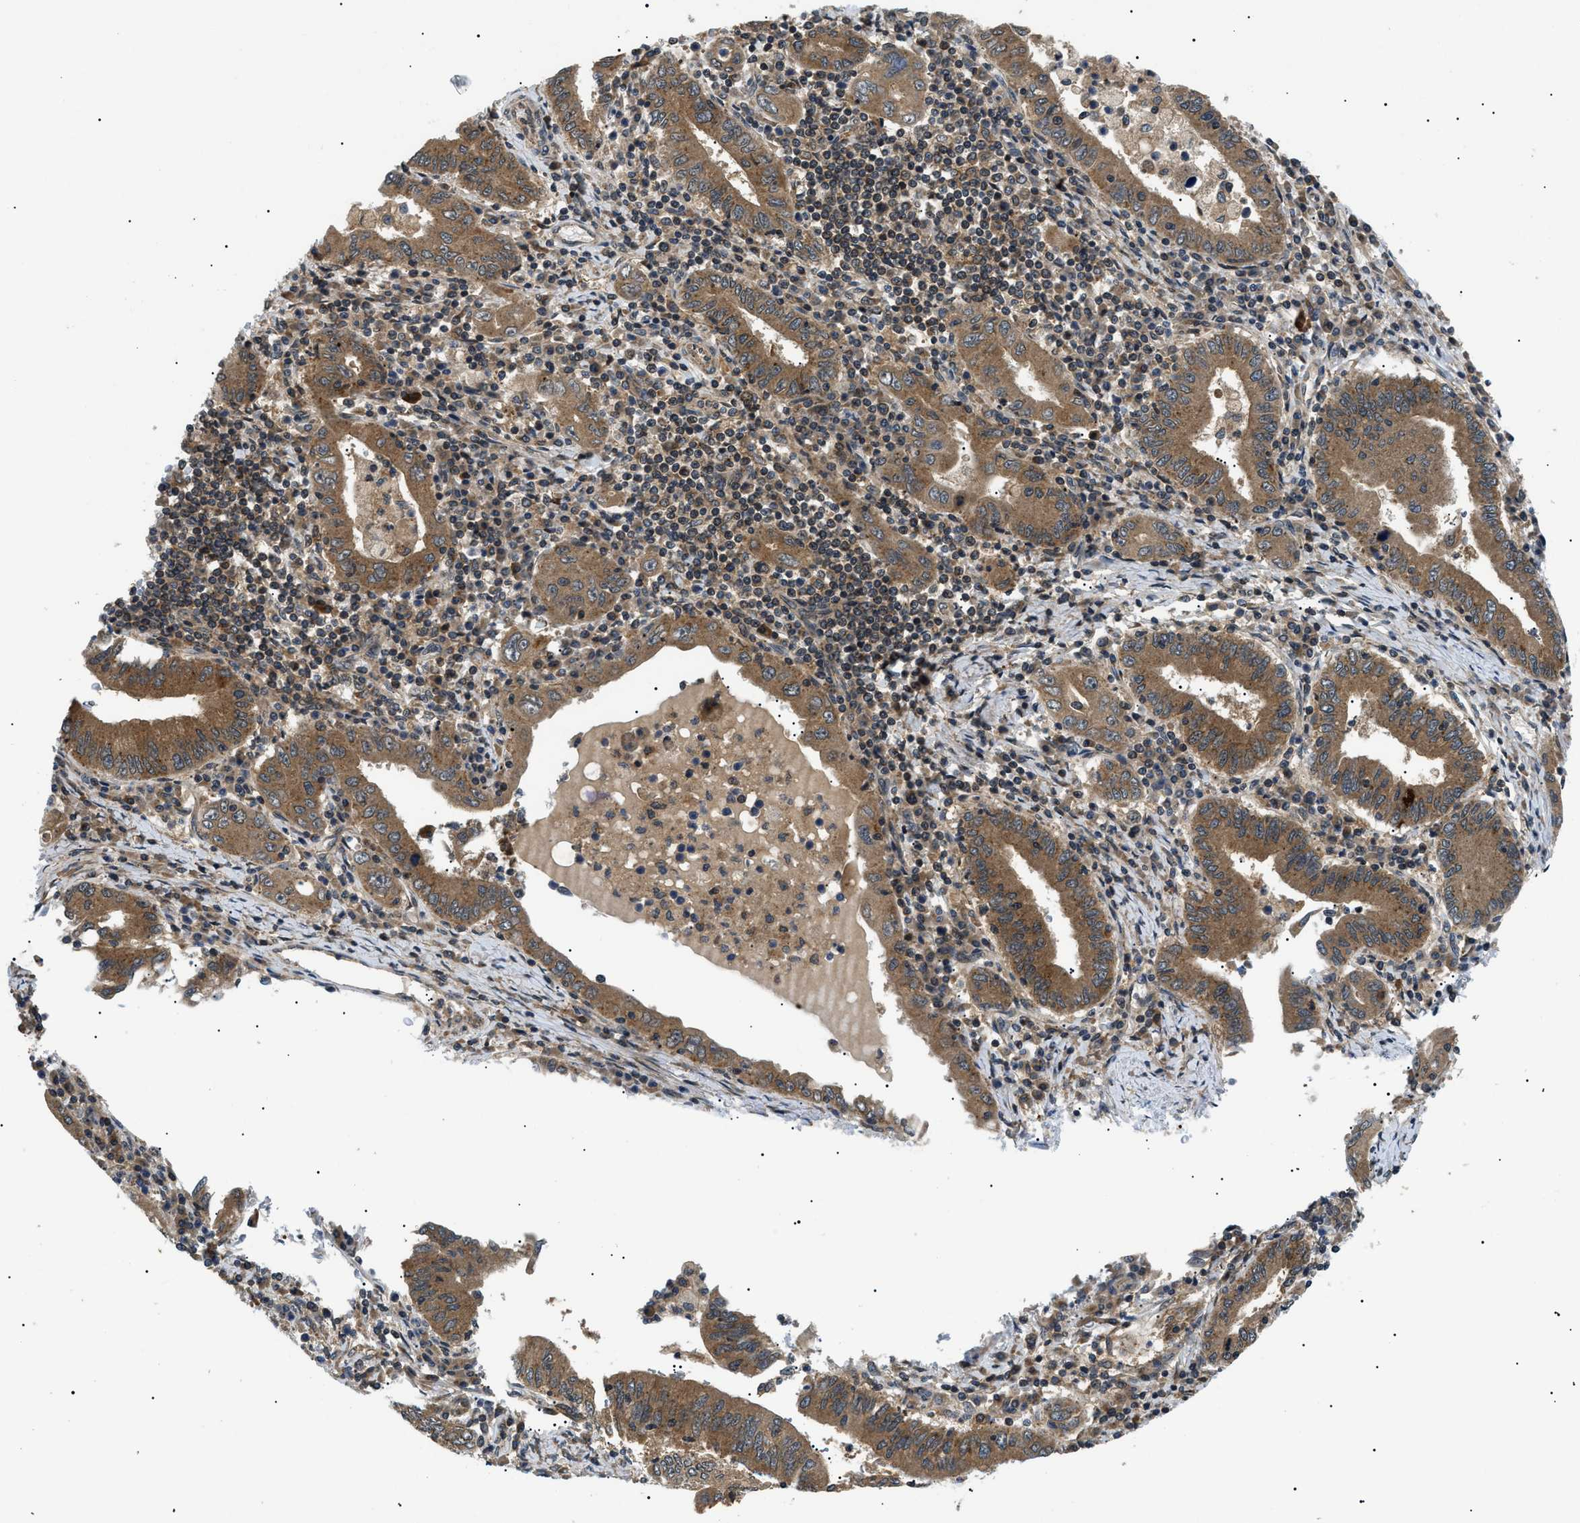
{"staining": {"intensity": "moderate", "quantity": ">75%", "location": "cytoplasmic/membranous"}, "tissue": "stomach cancer", "cell_type": "Tumor cells", "image_type": "cancer", "snomed": [{"axis": "morphology", "description": "Normal tissue, NOS"}, {"axis": "morphology", "description": "Adenocarcinoma, NOS"}, {"axis": "topography", "description": "Esophagus"}, {"axis": "topography", "description": "Stomach, upper"}, {"axis": "topography", "description": "Peripheral nerve tissue"}], "caption": "IHC (DAB (3,3'-diaminobenzidine)) staining of stomach cancer exhibits moderate cytoplasmic/membranous protein positivity in approximately >75% of tumor cells.", "gene": "ATP6AP1", "patient": {"sex": "male", "age": 62}}